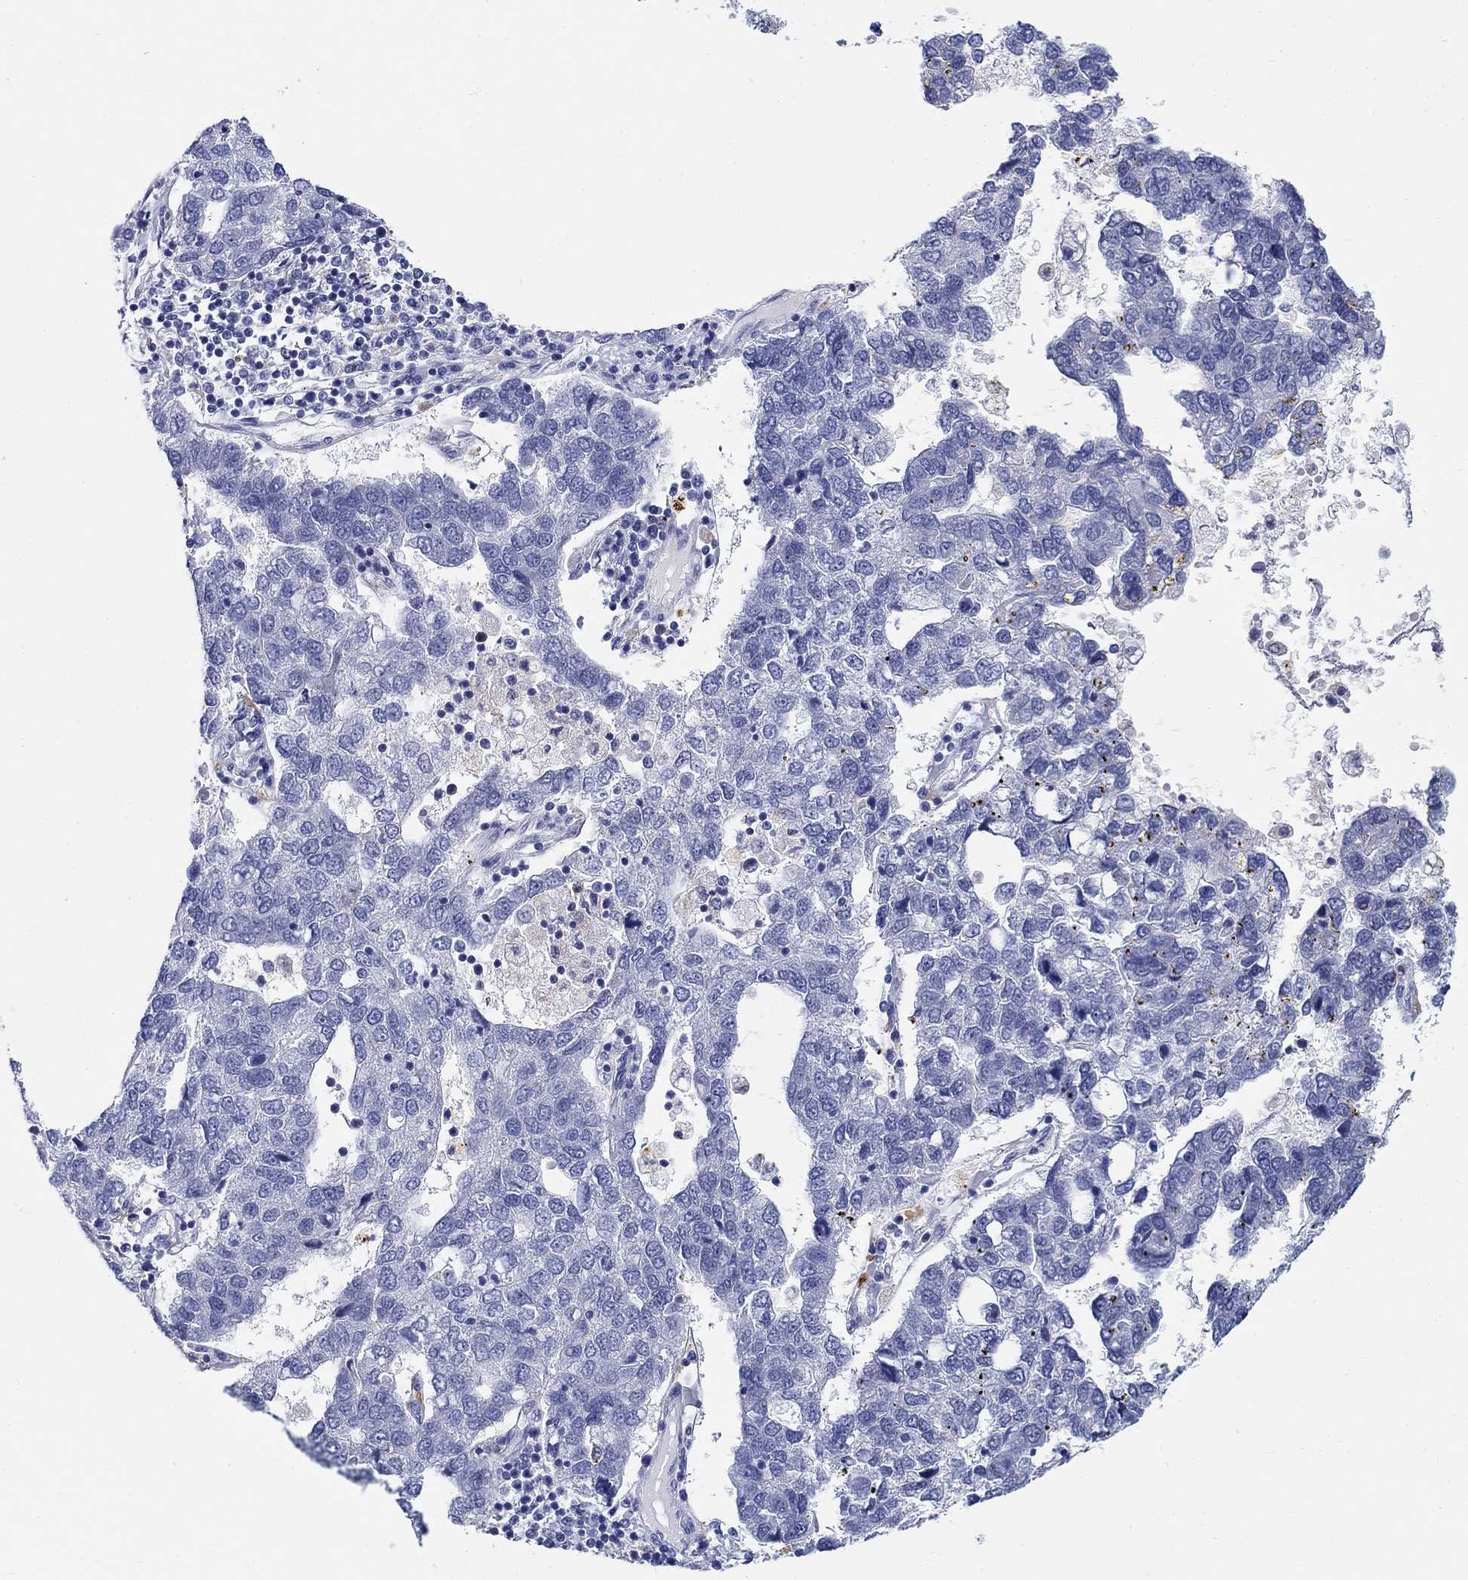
{"staining": {"intensity": "negative", "quantity": "none", "location": "none"}, "tissue": "pancreatic cancer", "cell_type": "Tumor cells", "image_type": "cancer", "snomed": [{"axis": "morphology", "description": "Adenocarcinoma, NOS"}, {"axis": "topography", "description": "Pancreas"}], "caption": "DAB immunohistochemical staining of human adenocarcinoma (pancreatic) reveals no significant staining in tumor cells.", "gene": "RAP1GAP", "patient": {"sex": "female", "age": 61}}